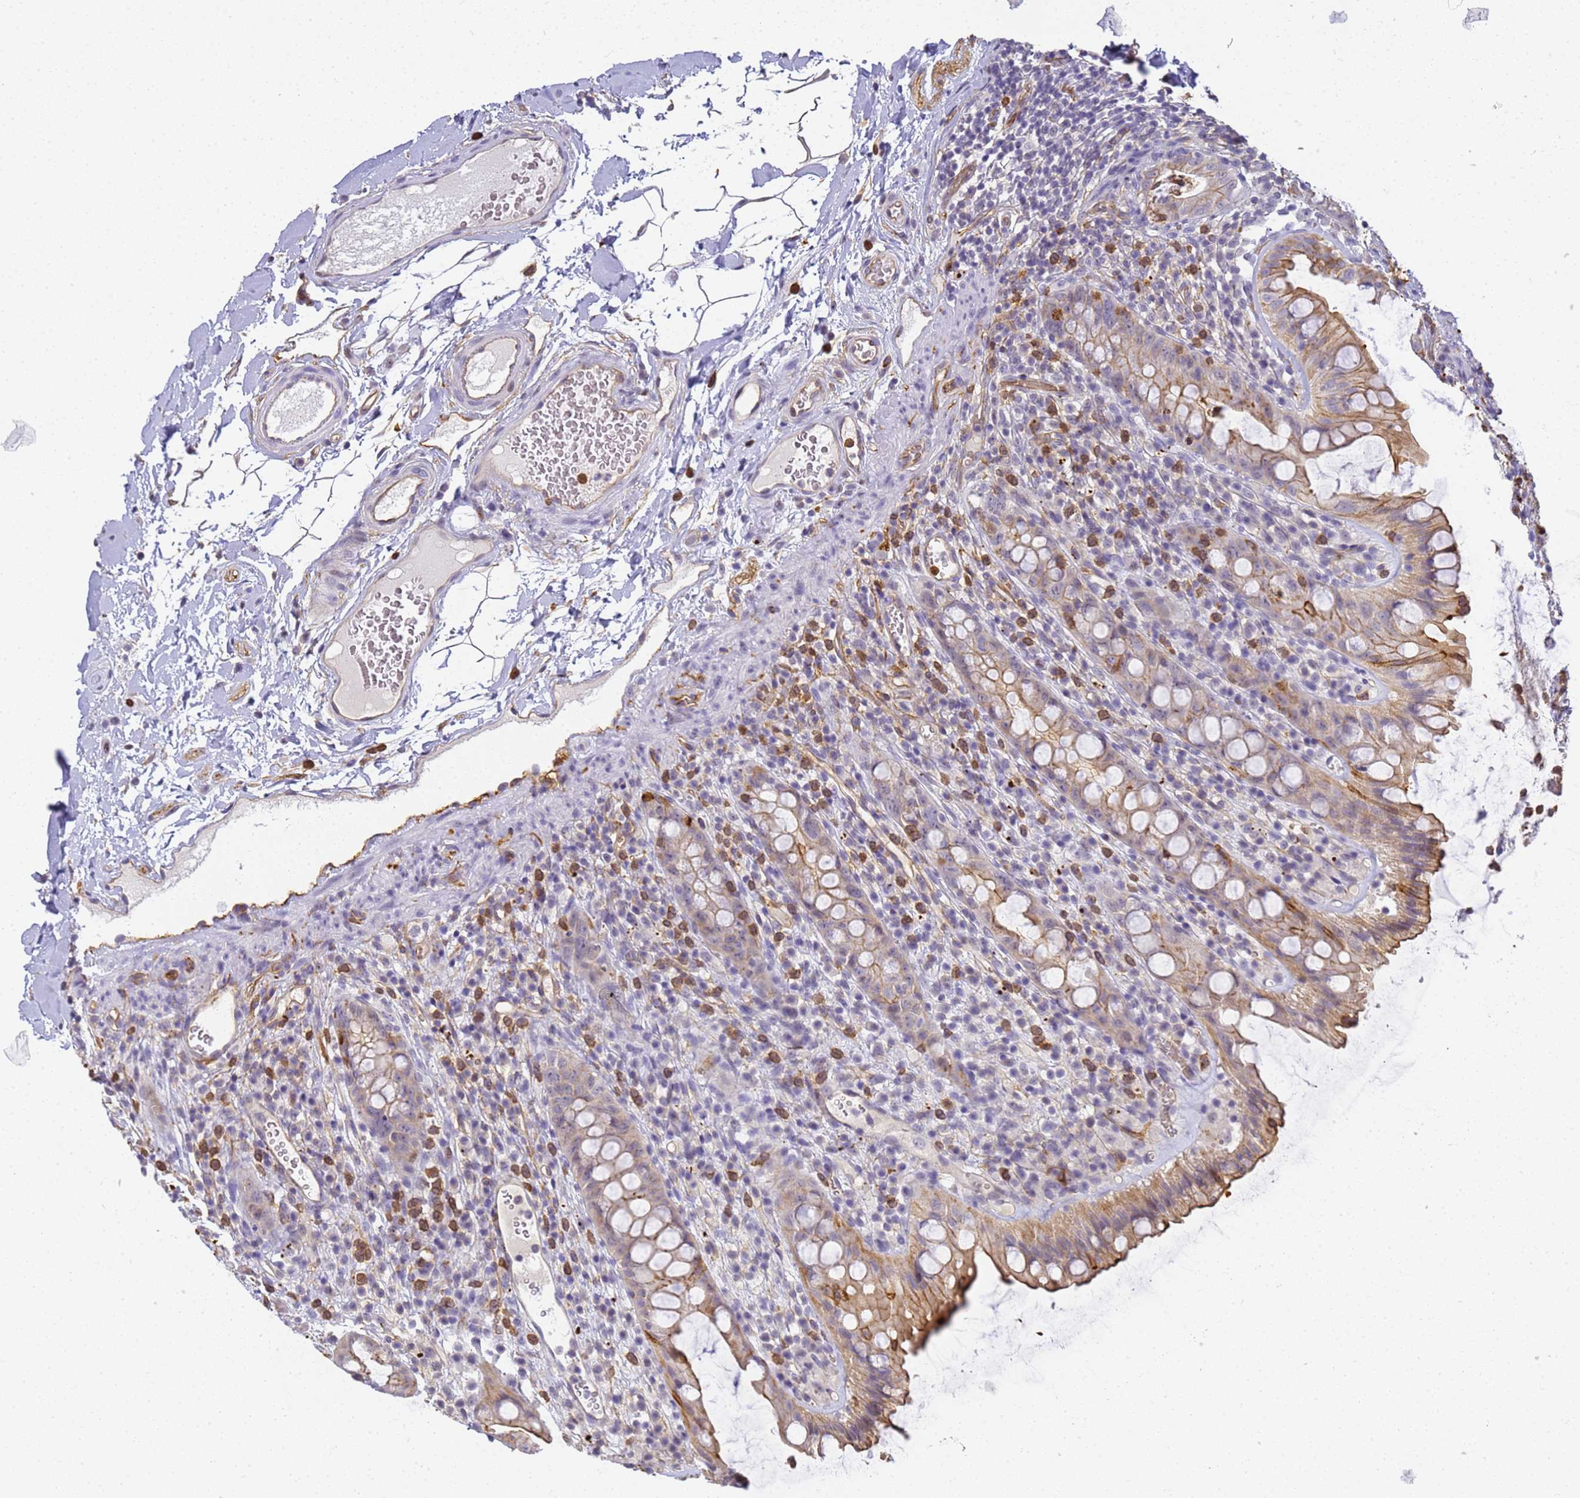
{"staining": {"intensity": "moderate", "quantity": "25%-75%", "location": "cytoplasmic/membranous"}, "tissue": "rectum", "cell_type": "Glandular cells", "image_type": "normal", "snomed": [{"axis": "morphology", "description": "Normal tissue, NOS"}, {"axis": "topography", "description": "Rectum"}], "caption": "Moderate cytoplasmic/membranous staining is appreciated in approximately 25%-75% of glandular cells in normal rectum. The staining was performed using DAB (3,3'-diaminobenzidine) to visualize the protein expression in brown, while the nuclei were stained in blue with hematoxylin (Magnification: 20x).", "gene": "GON4L", "patient": {"sex": "female", "age": 57}}